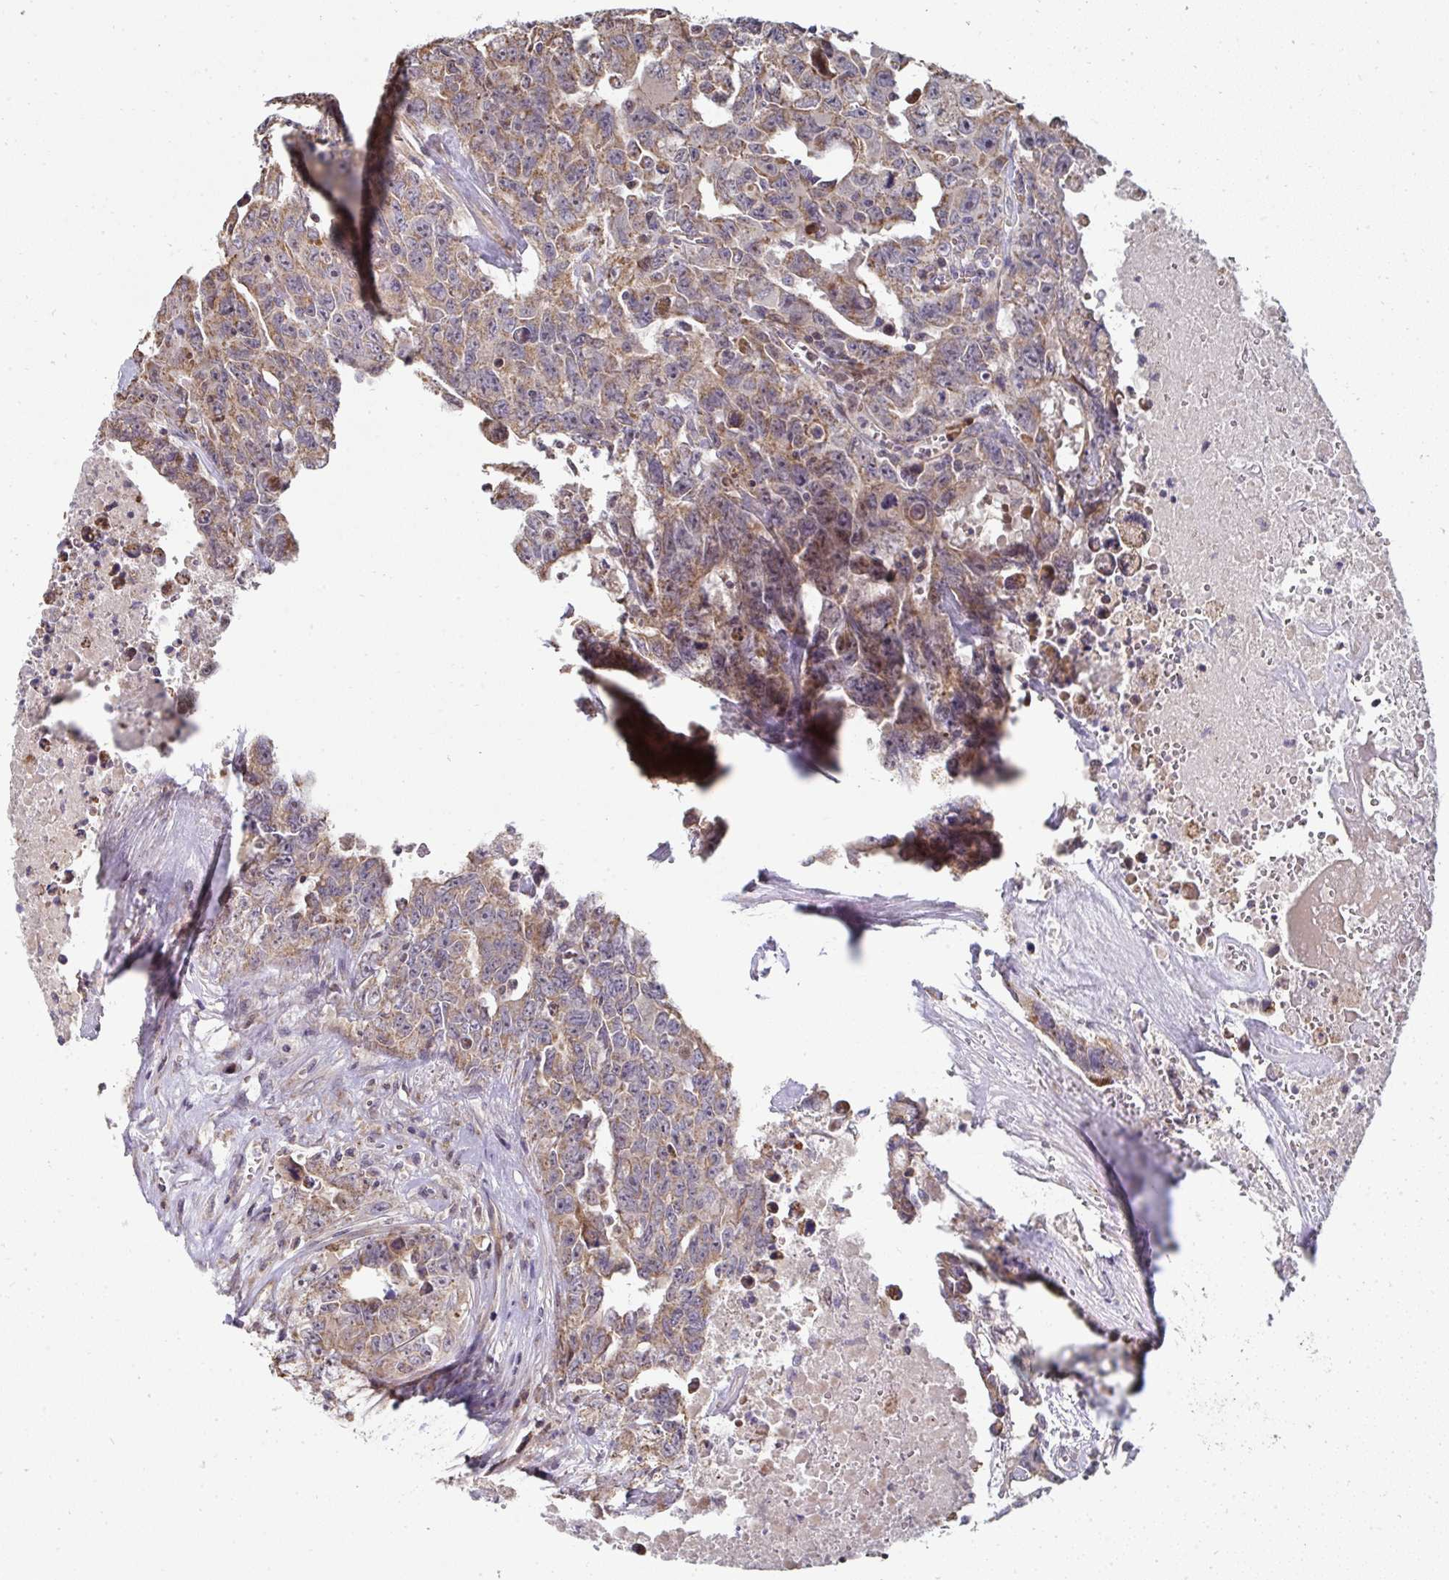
{"staining": {"intensity": "weak", "quantity": ">75%", "location": "cytoplasmic/membranous"}, "tissue": "testis cancer", "cell_type": "Tumor cells", "image_type": "cancer", "snomed": [{"axis": "morphology", "description": "Carcinoma, Embryonal, NOS"}, {"axis": "topography", "description": "Testis"}], "caption": "Brown immunohistochemical staining in human testis cancer exhibits weak cytoplasmic/membranous staining in approximately >75% of tumor cells.", "gene": "AGTPBP1", "patient": {"sex": "male", "age": 24}}